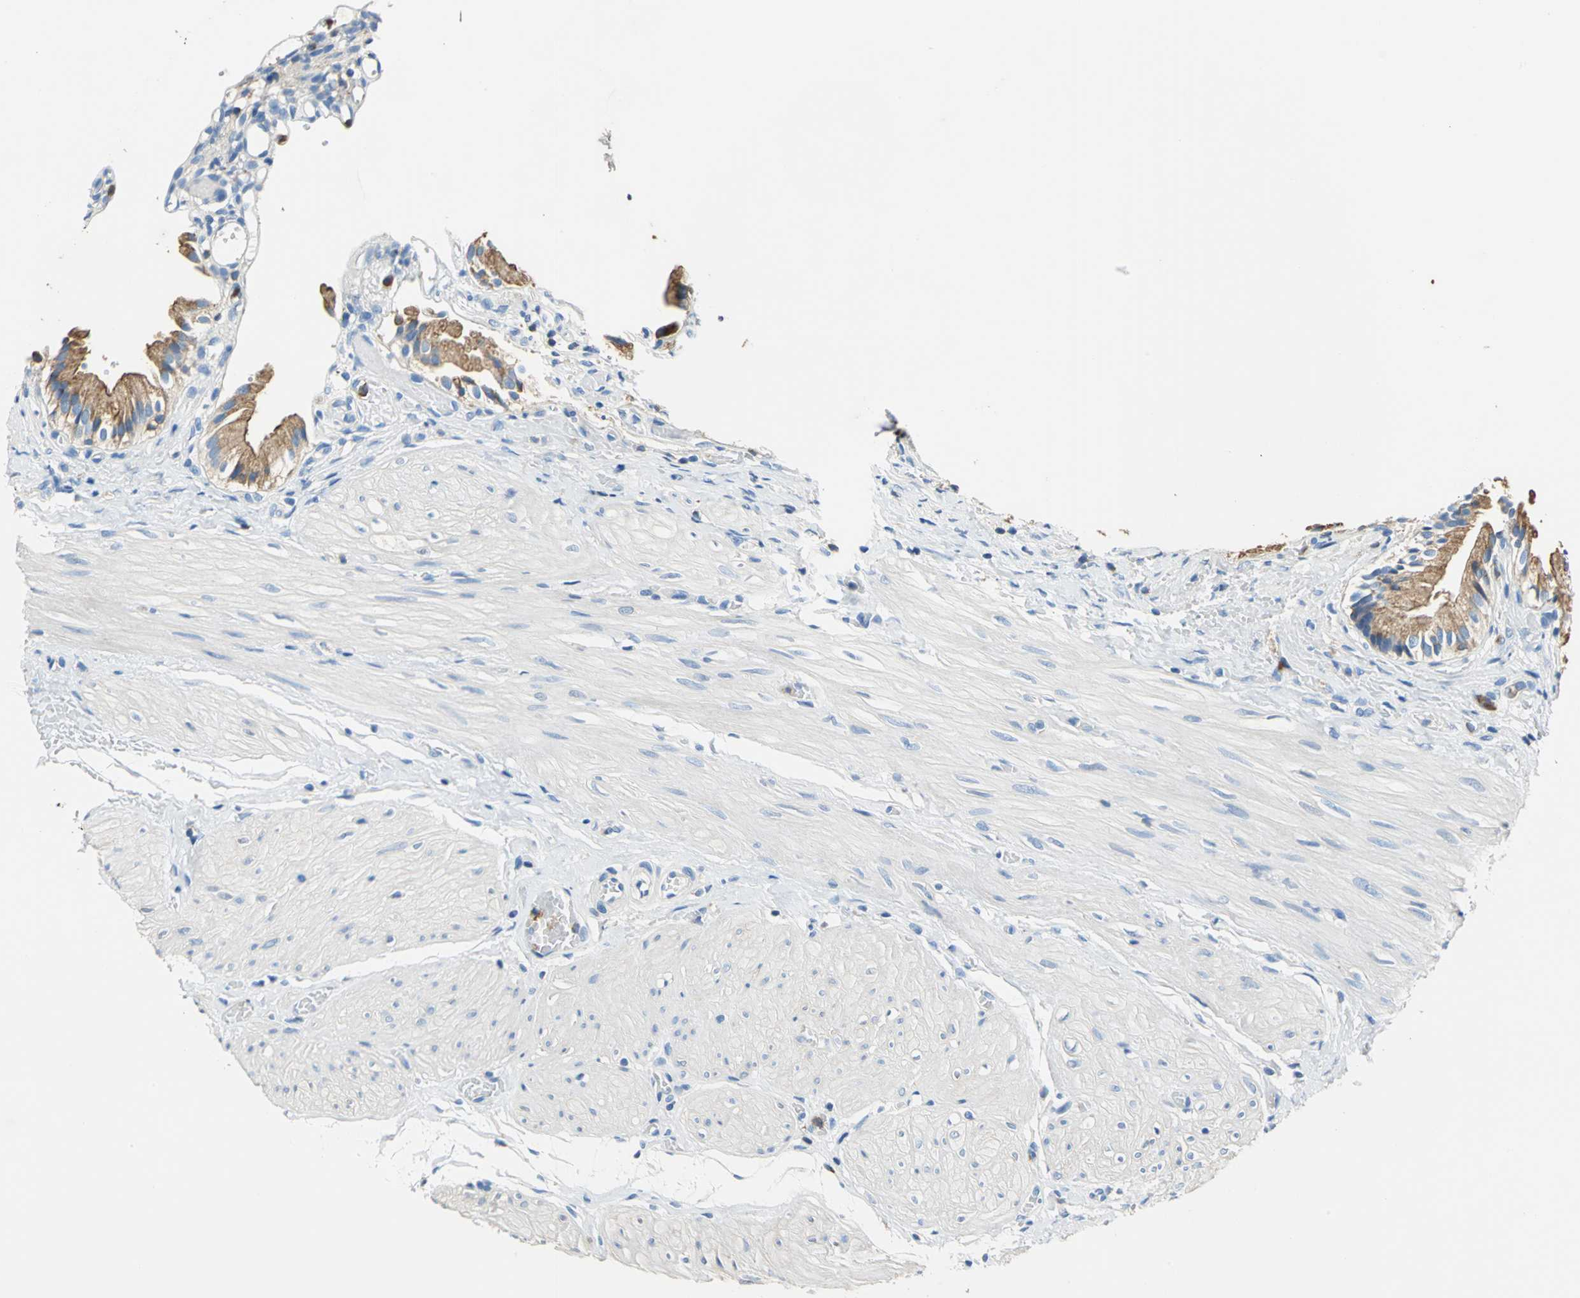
{"staining": {"intensity": "strong", "quantity": ">75%", "location": "cytoplasmic/membranous"}, "tissue": "gallbladder", "cell_type": "Glandular cells", "image_type": "normal", "snomed": [{"axis": "morphology", "description": "Normal tissue, NOS"}, {"axis": "topography", "description": "Gallbladder"}], "caption": "An immunohistochemistry histopathology image of normal tissue is shown. Protein staining in brown labels strong cytoplasmic/membranous positivity in gallbladder within glandular cells.", "gene": "SEPTIN11", "patient": {"sex": "male", "age": 65}}